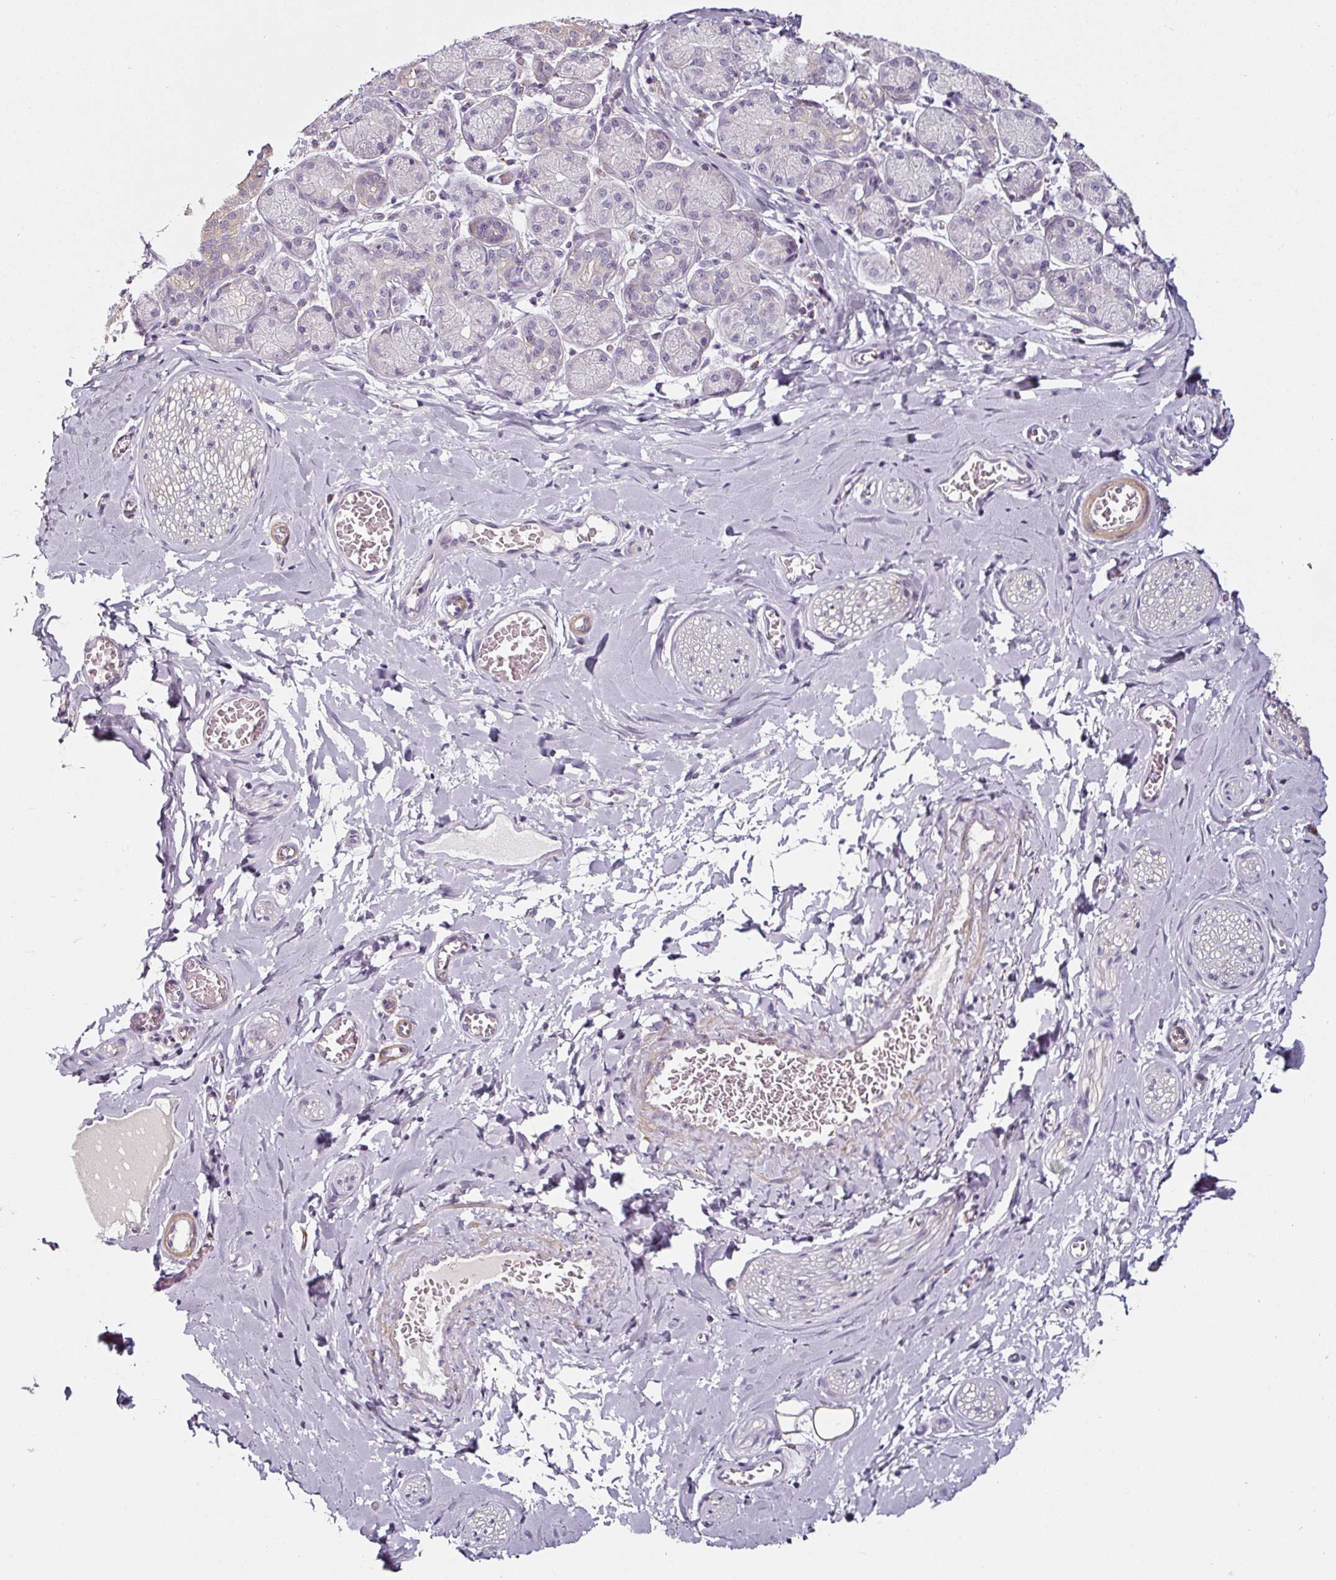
{"staining": {"intensity": "negative", "quantity": "none", "location": "none"}, "tissue": "adipose tissue", "cell_type": "Adipocytes", "image_type": "normal", "snomed": [{"axis": "morphology", "description": "Normal tissue, NOS"}, {"axis": "topography", "description": "Salivary gland"}, {"axis": "topography", "description": "Peripheral nerve tissue"}], "caption": "Adipose tissue stained for a protein using immunohistochemistry demonstrates no staining adipocytes.", "gene": "CAP2", "patient": {"sex": "female", "age": 24}}